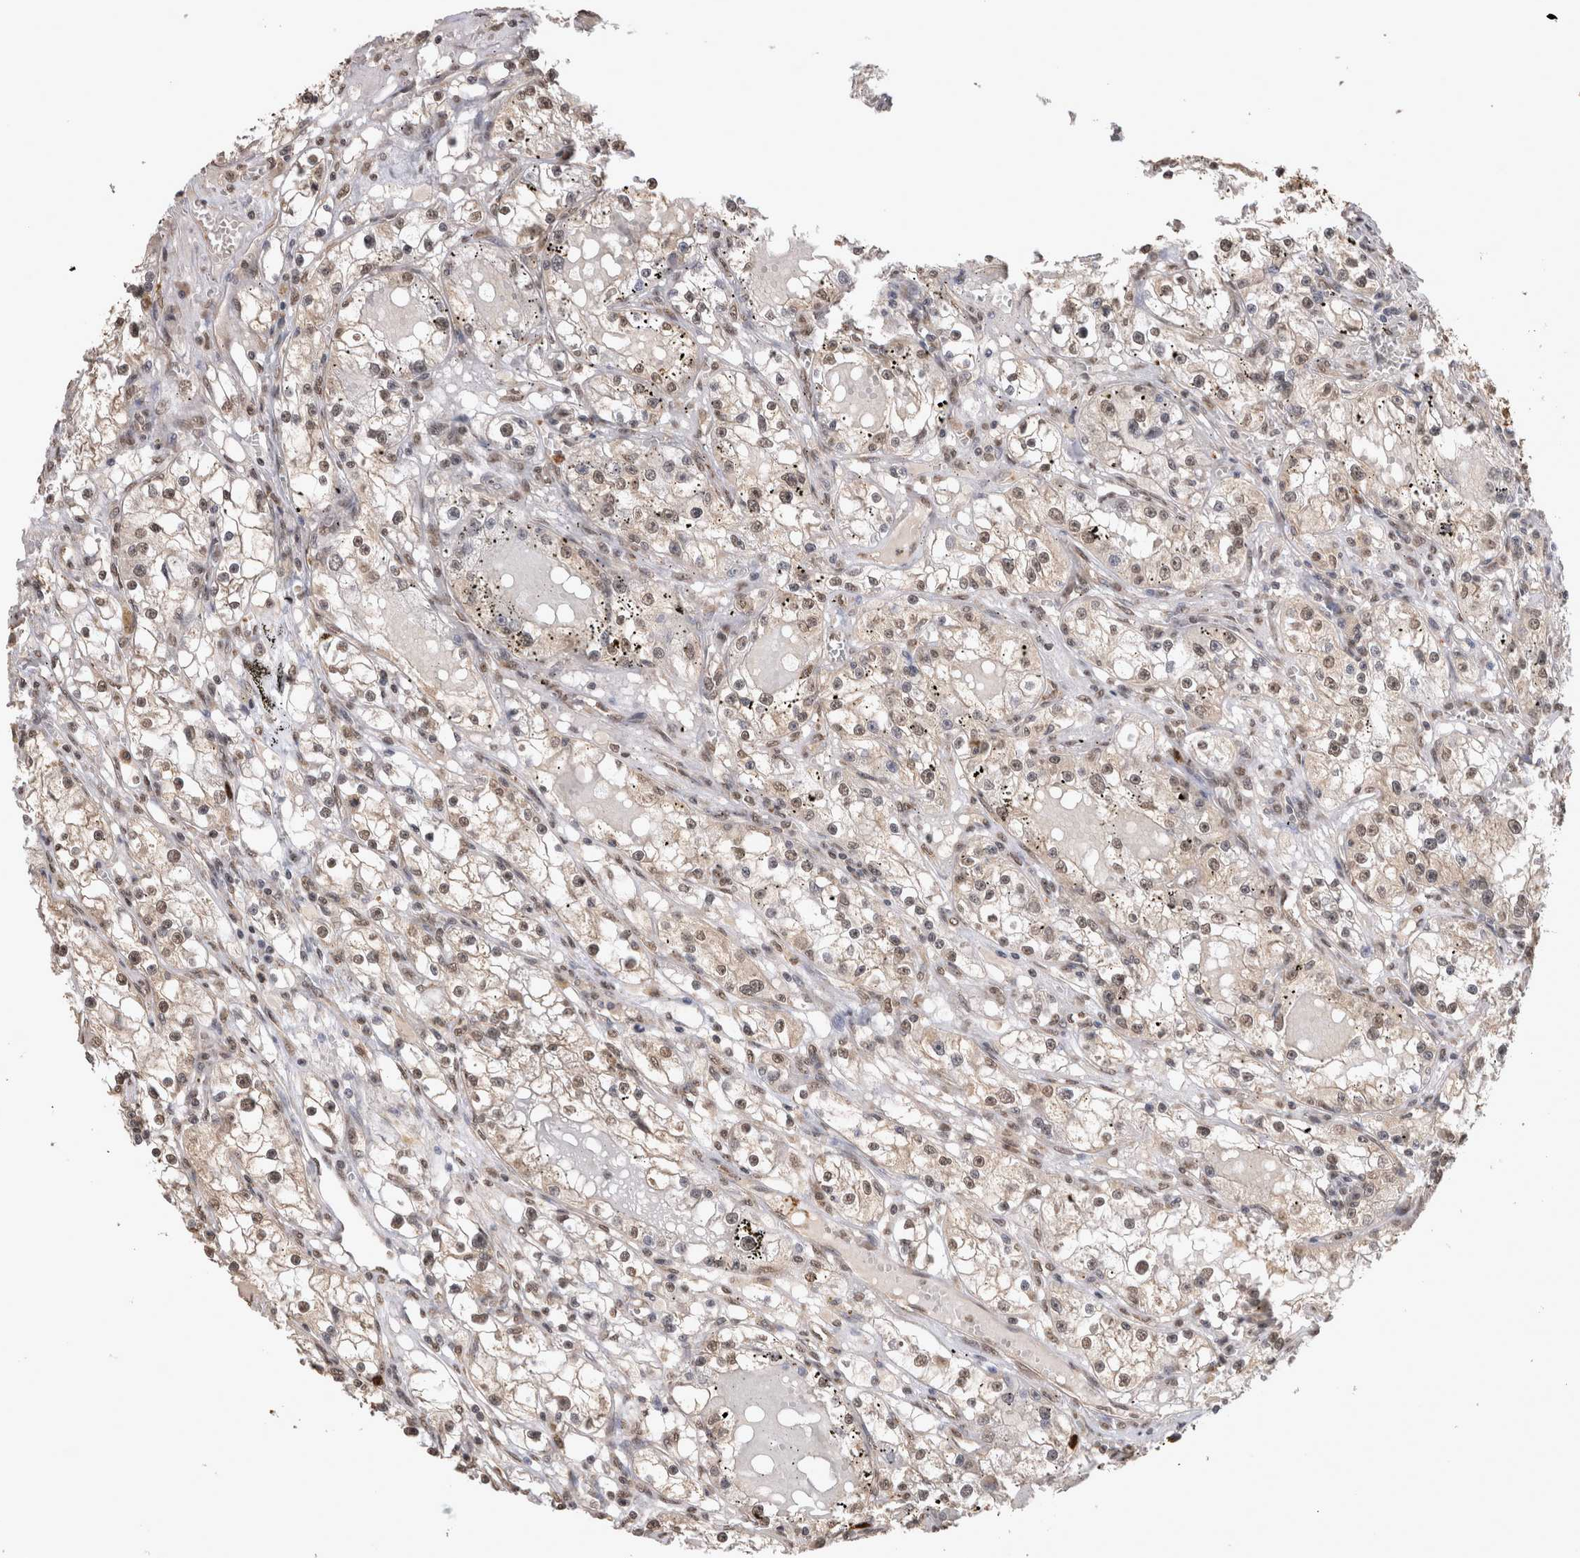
{"staining": {"intensity": "weak", "quantity": ">75%", "location": "nuclear"}, "tissue": "renal cancer", "cell_type": "Tumor cells", "image_type": "cancer", "snomed": [{"axis": "morphology", "description": "Adenocarcinoma, NOS"}, {"axis": "topography", "description": "Kidney"}], "caption": "Immunohistochemical staining of renal cancer (adenocarcinoma) displays low levels of weak nuclear protein staining in approximately >75% of tumor cells. Immunohistochemistry stains the protein in brown and the nuclei are stained blue.", "gene": "PAK4", "patient": {"sex": "male", "age": 56}}